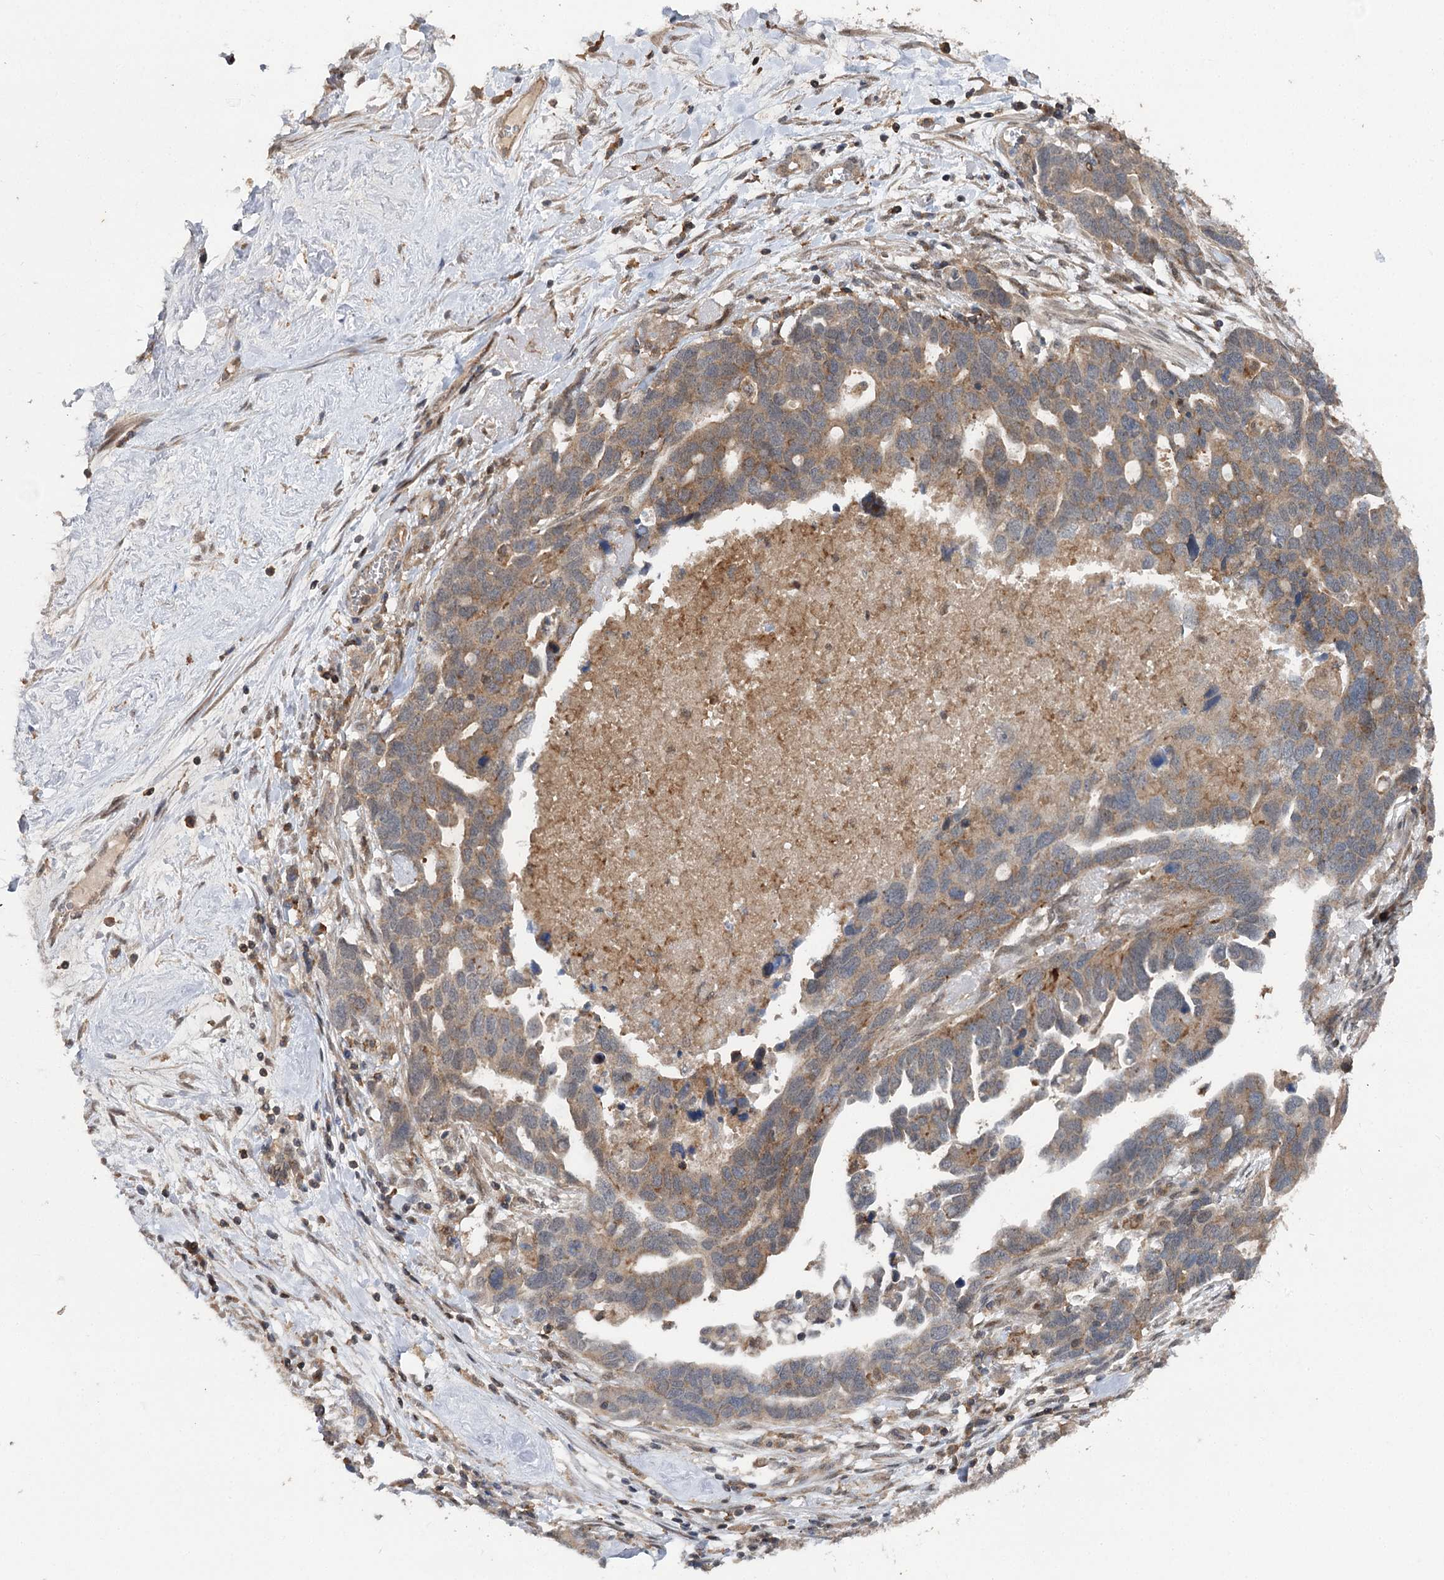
{"staining": {"intensity": "weak", "quantity": "25%-75%", "location": "cytoplasmic/membranous"}, "tissue": "ovarian cancer", "cell_type": "Tumor cells", "image_type": "cancer", "snomed": [{"axis": "morphology", "description": "Cystadenocarcinoma, serous, NOS"}, {"axis": "topography", "description": "Ovary"}], "caption": "Tumor cells display low levels of weak cytoplasmic/membranous expression in about 25%-75% of cells in human ovarian cancer.", "gene": "STX6", "patient": {"sex": "female", "age": 54}}